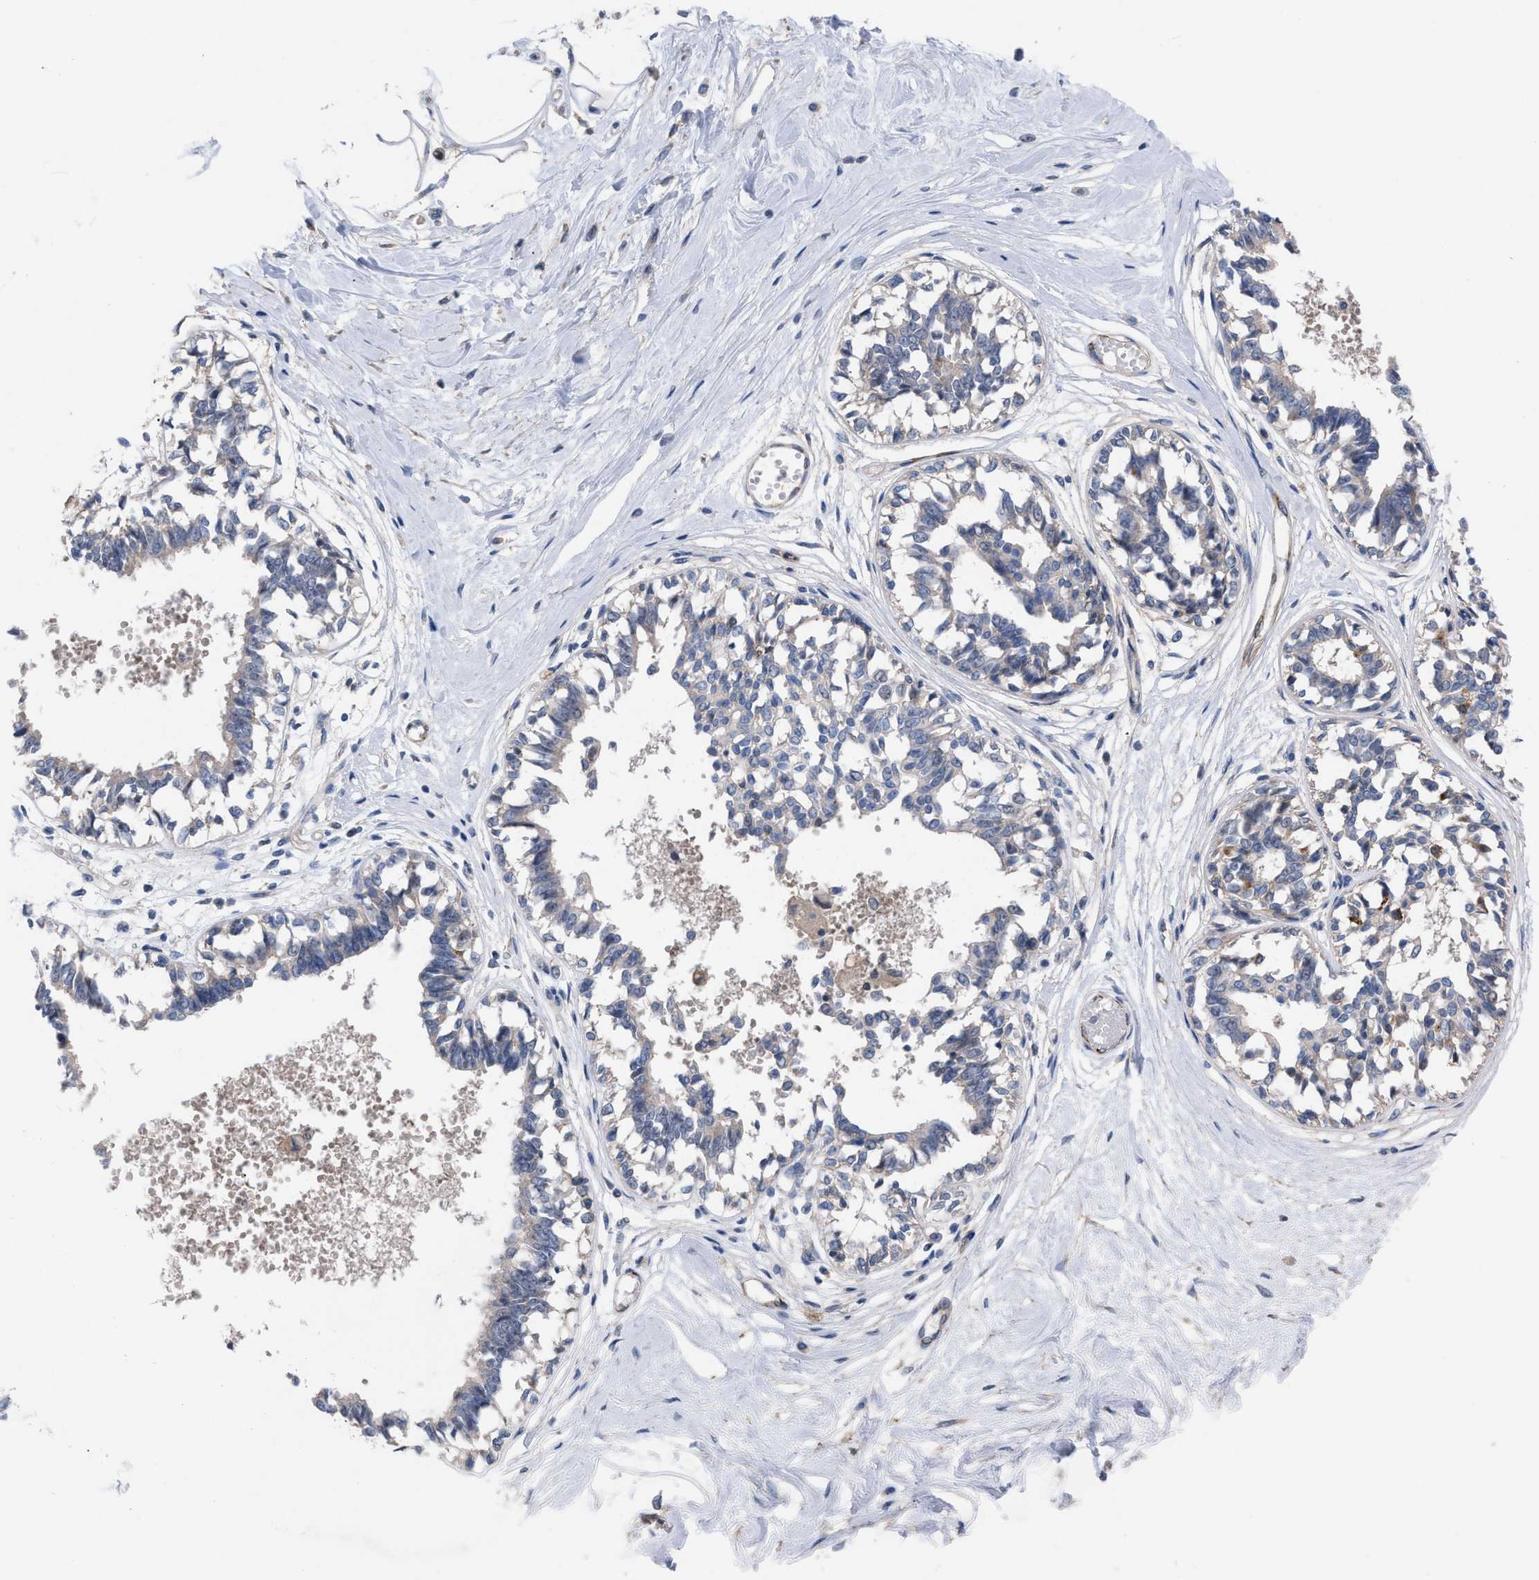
{"staining": {"intensity": "negative", "quantity": "none", "location": "none"}, "tissue": "breast", "cell_type": "Adipocytes", "image_type": "normal", "snomed": [{"axis": "morphology", "description": "Normal tissue, NOS"}, {"axis": "topography", "description": "Breast"}], "caption": "Human breast stained for a protein using immunohistochemistry displays no positivity in adipocytes.", "gene": "TMEM131", "patient": {"sex": "female", "age": 45}}